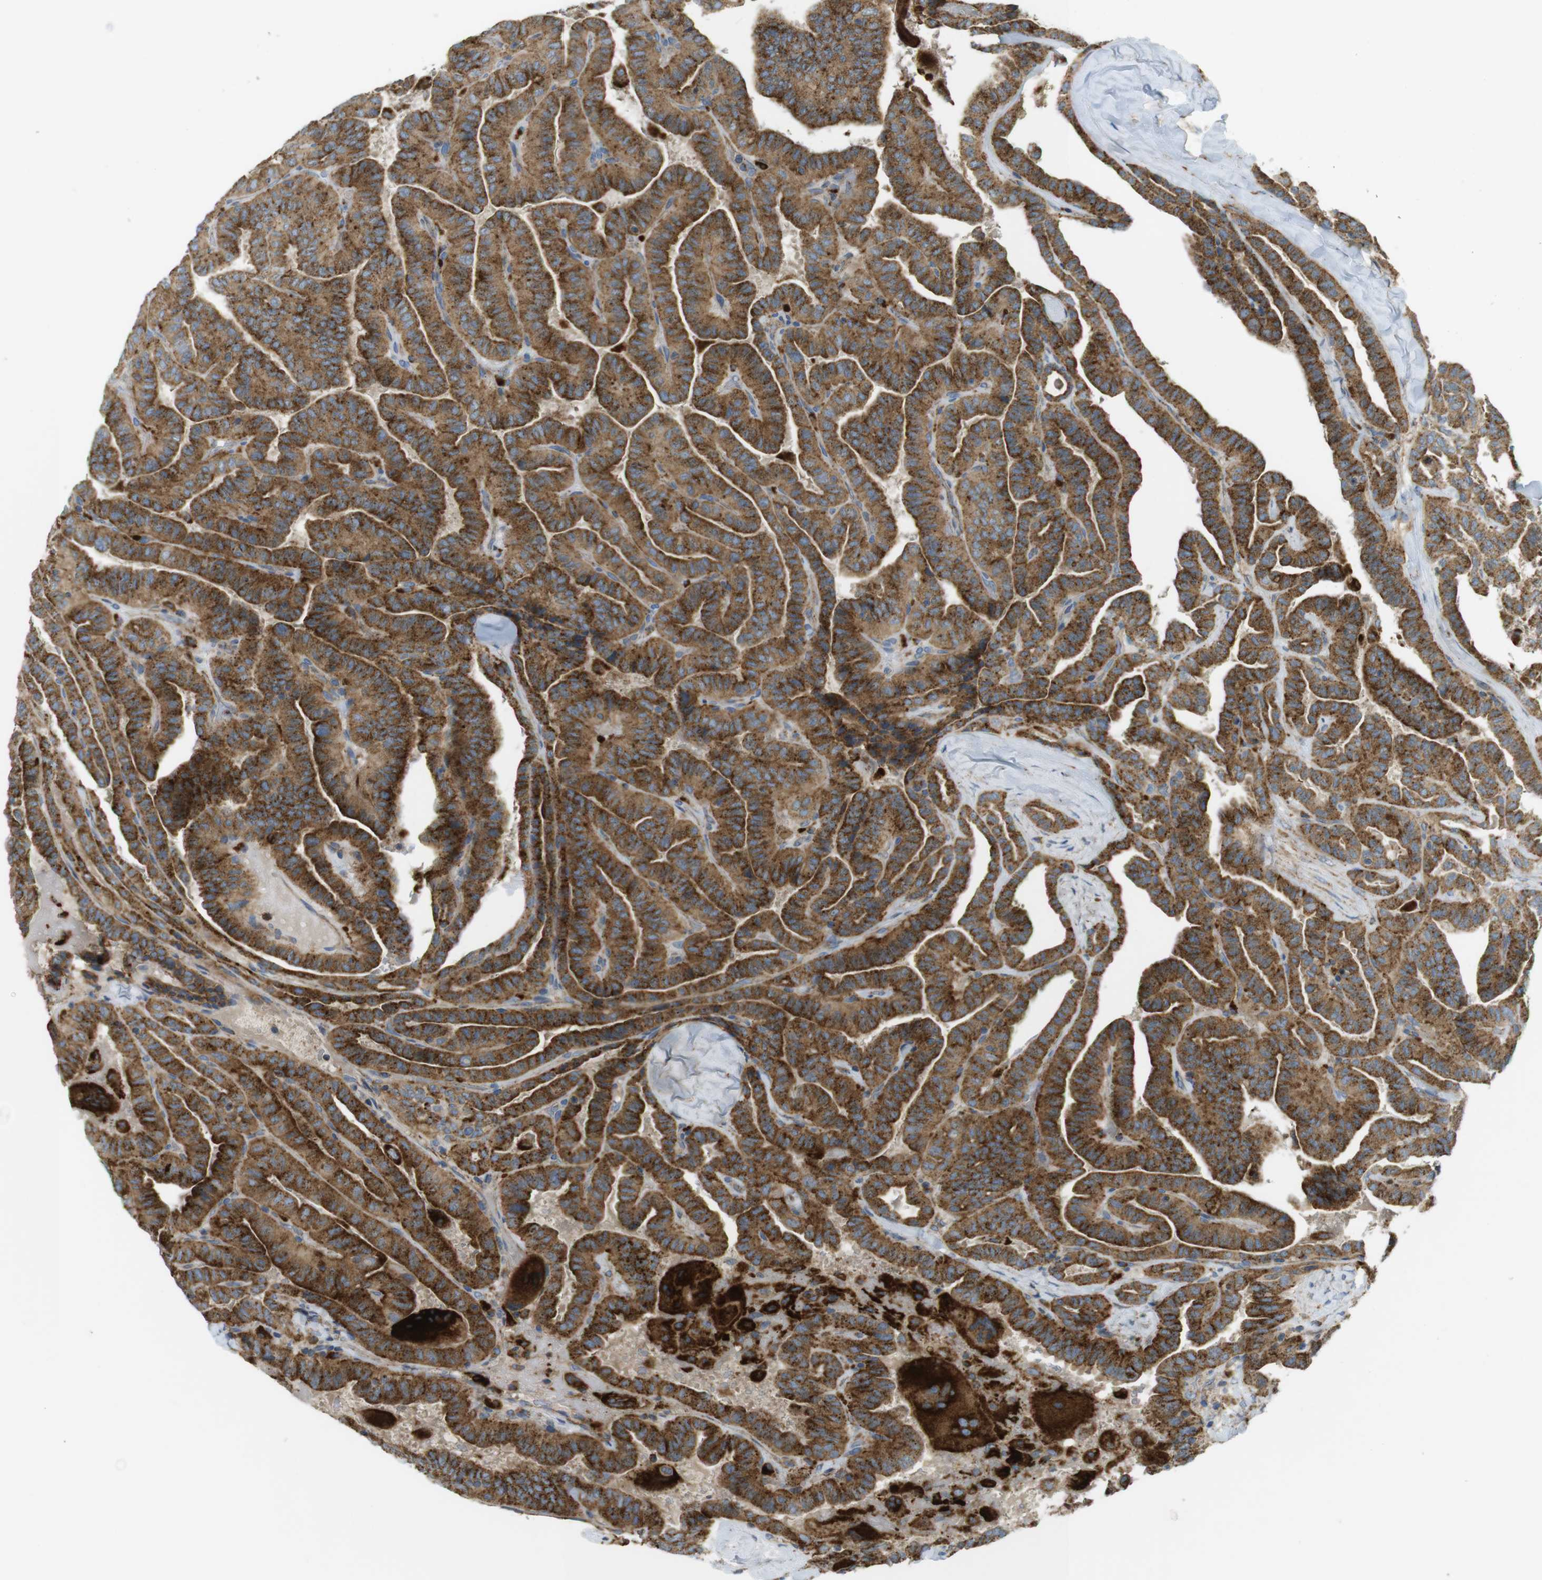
{"staining": {"intensity": "strong", "quantity": ">75%", "location": "cytoplasmic/membranous"}, "tissue": "thyroid cancer", "cell_type": "Tumor cells", "image_type": "cancer", "snomed": [{"axis": "morphology", "description": "Papillary adenocarcinoma, NOS"}, {"axis": "topography", "description": "Thyroid gland"}], "caption": "Thyroid cancer (papillary adenocarcinoma) tissue shows strong cytoplasmic/membranous positivity in about >75% of tumor cells", "gene": "LAMP1", "patient": {"sex": "male", "age": 77}}